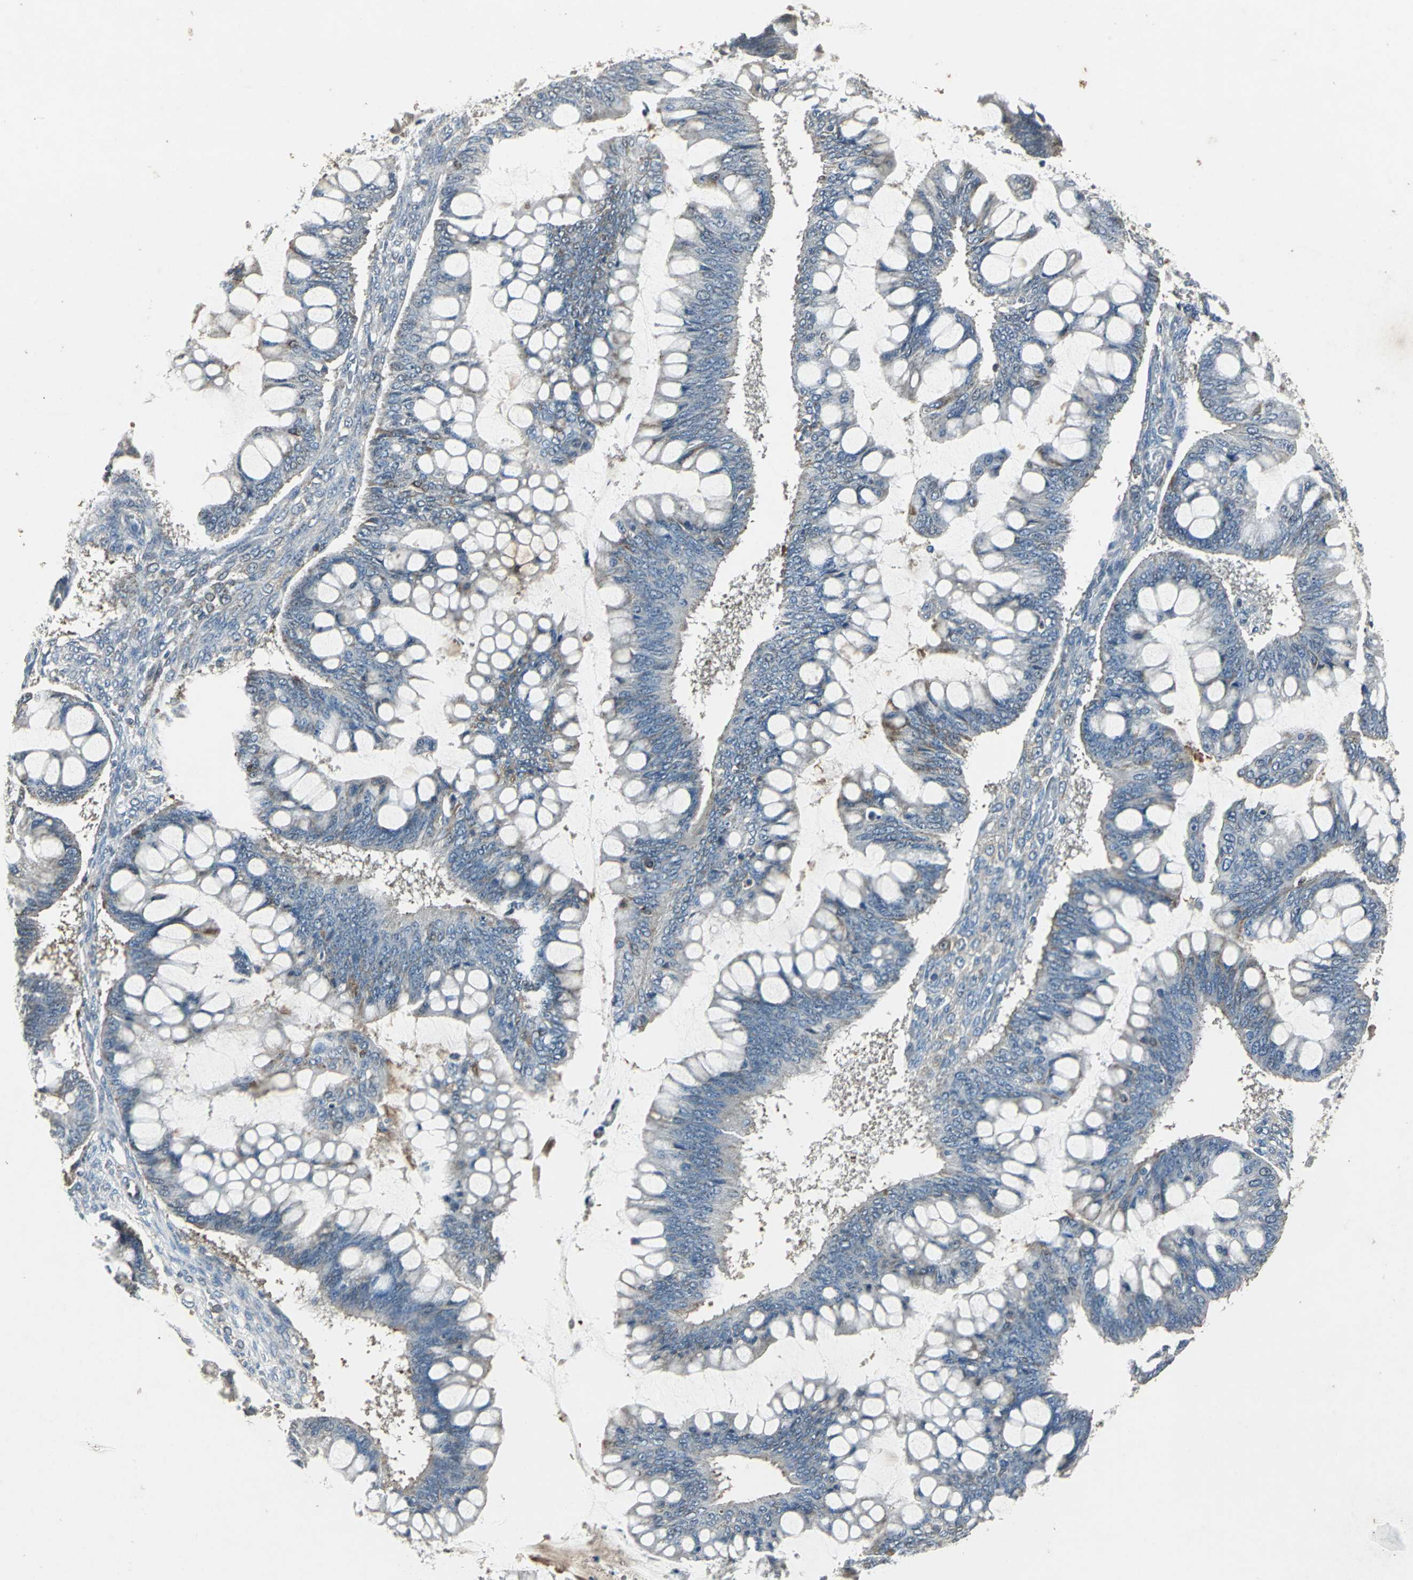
{"staining": {"intensity": "weak", "quantity": "25%-75%", "location": "cytoplasmic/membranous"}, "tissue": "ovarian cancer", "cell_type": "Tumor cells", "image_type": "cancer", "snomed": [{"axis": "morphology", "description": "Cystadenocarcinoma, mucinous, NOS"}, {"axis": "topography", "description": "Ovary"}], "caption": "Weak cytoplasmic/membranous protein expression is identified in approximately 25%-75% of tumor cells in ovarian cancer. (IHC, brightfield microscopy, high magnification).", "gene": "DNAJB4", "patient": {"sex": "female", "age": 73}}